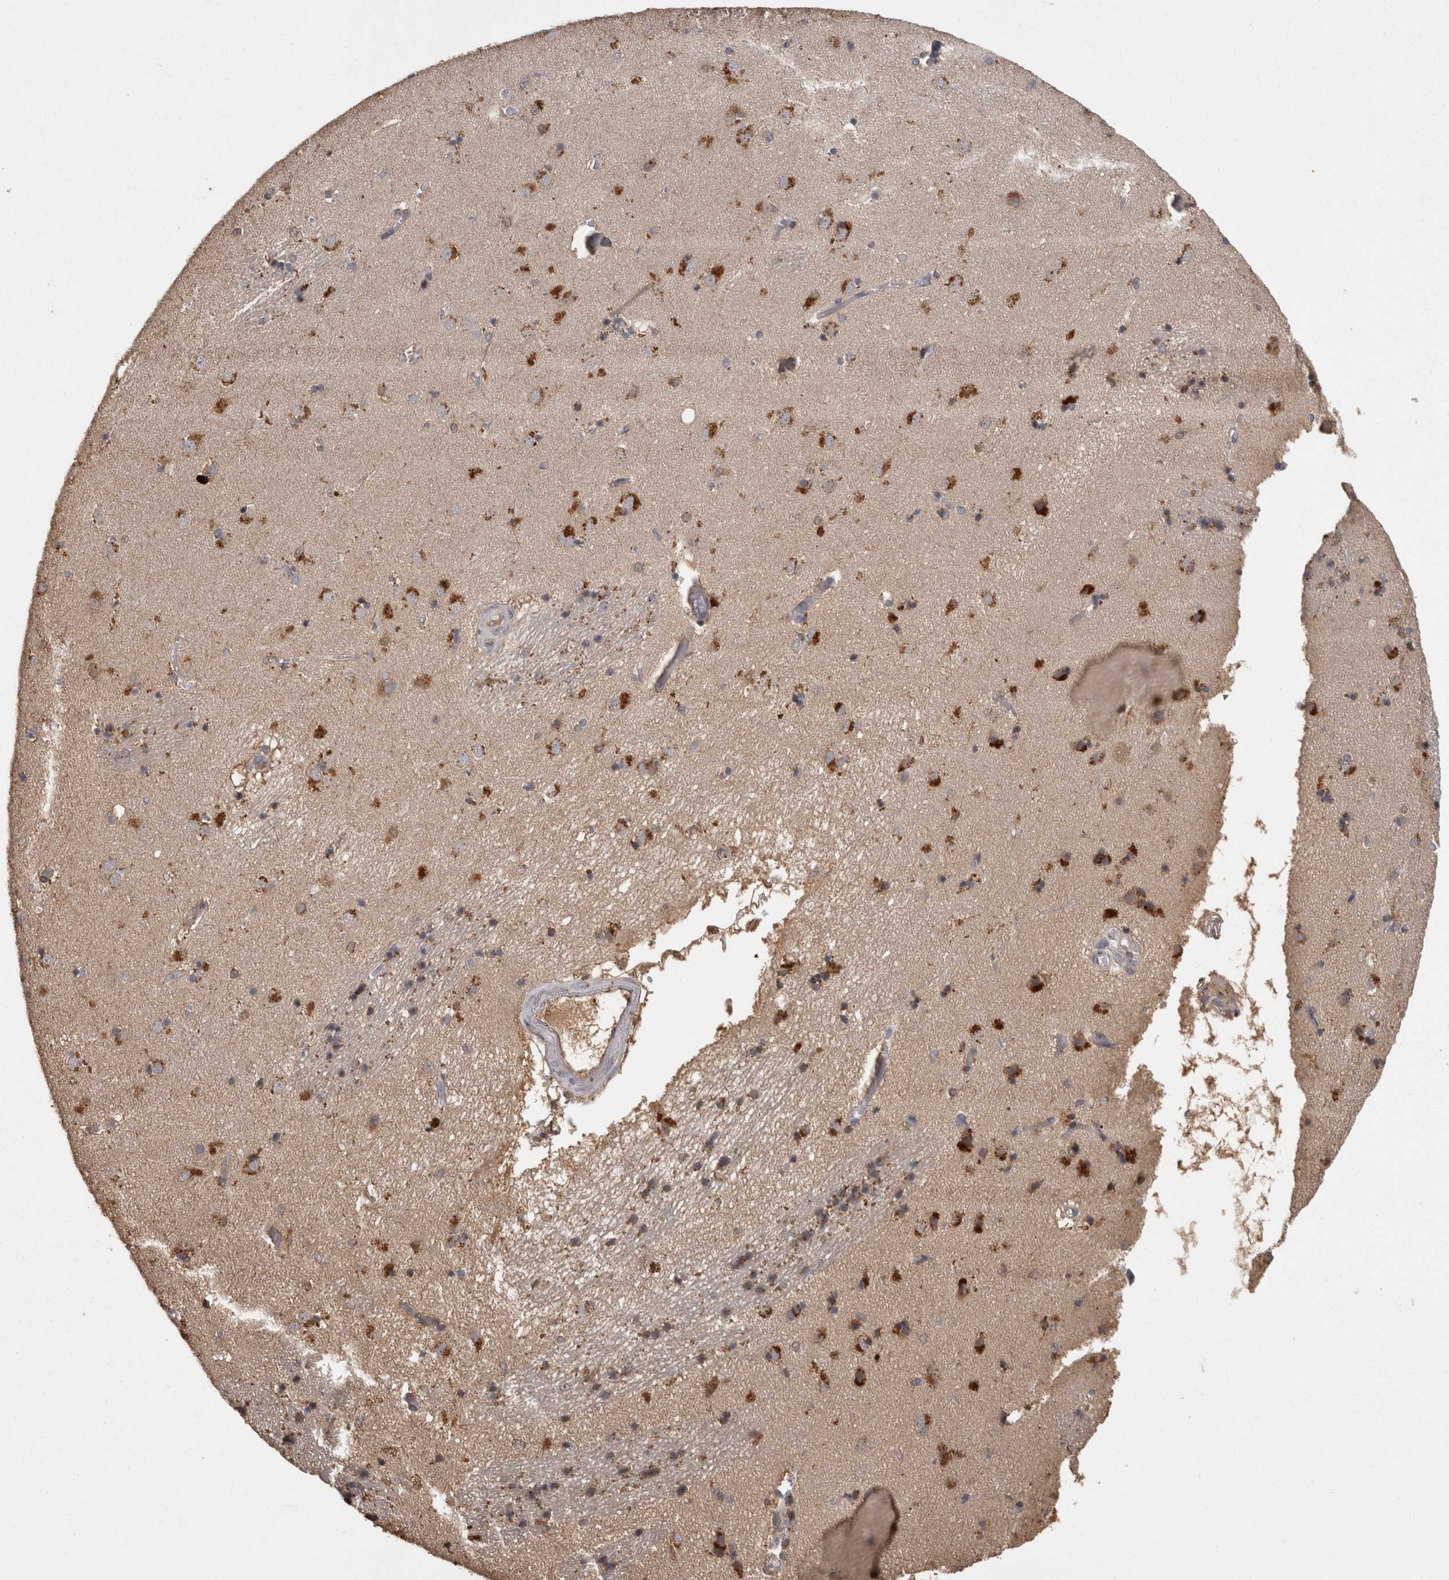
{"staining": {"intensity": "moderate", "quantity": "25%-75%", "location": "cytoplasmic/membranous"}, "tissue": "caudate", "cell_type": "Glial cells", "image_type": "normal", "snomed": [{"axis": "morphology", "description": "Normal tissue, NOS"}, {"axis": "topography", "description": "Lateral ventricle wall"}], "caption": "Brown immunohistochemical staining in unremarkable caudate exhibits moderate cytoplasmic/membranous positivity in about 25%-75% of glial cells. The staining was performed using DAB (3,3'-diaminobenzidine) to visualize the protein expression in brown, while the nuclei were stained in blue with hematoxylin (Magnification: 20x).", "gene": "PCM1", "patient": {"sex": "male", "age": 70}}